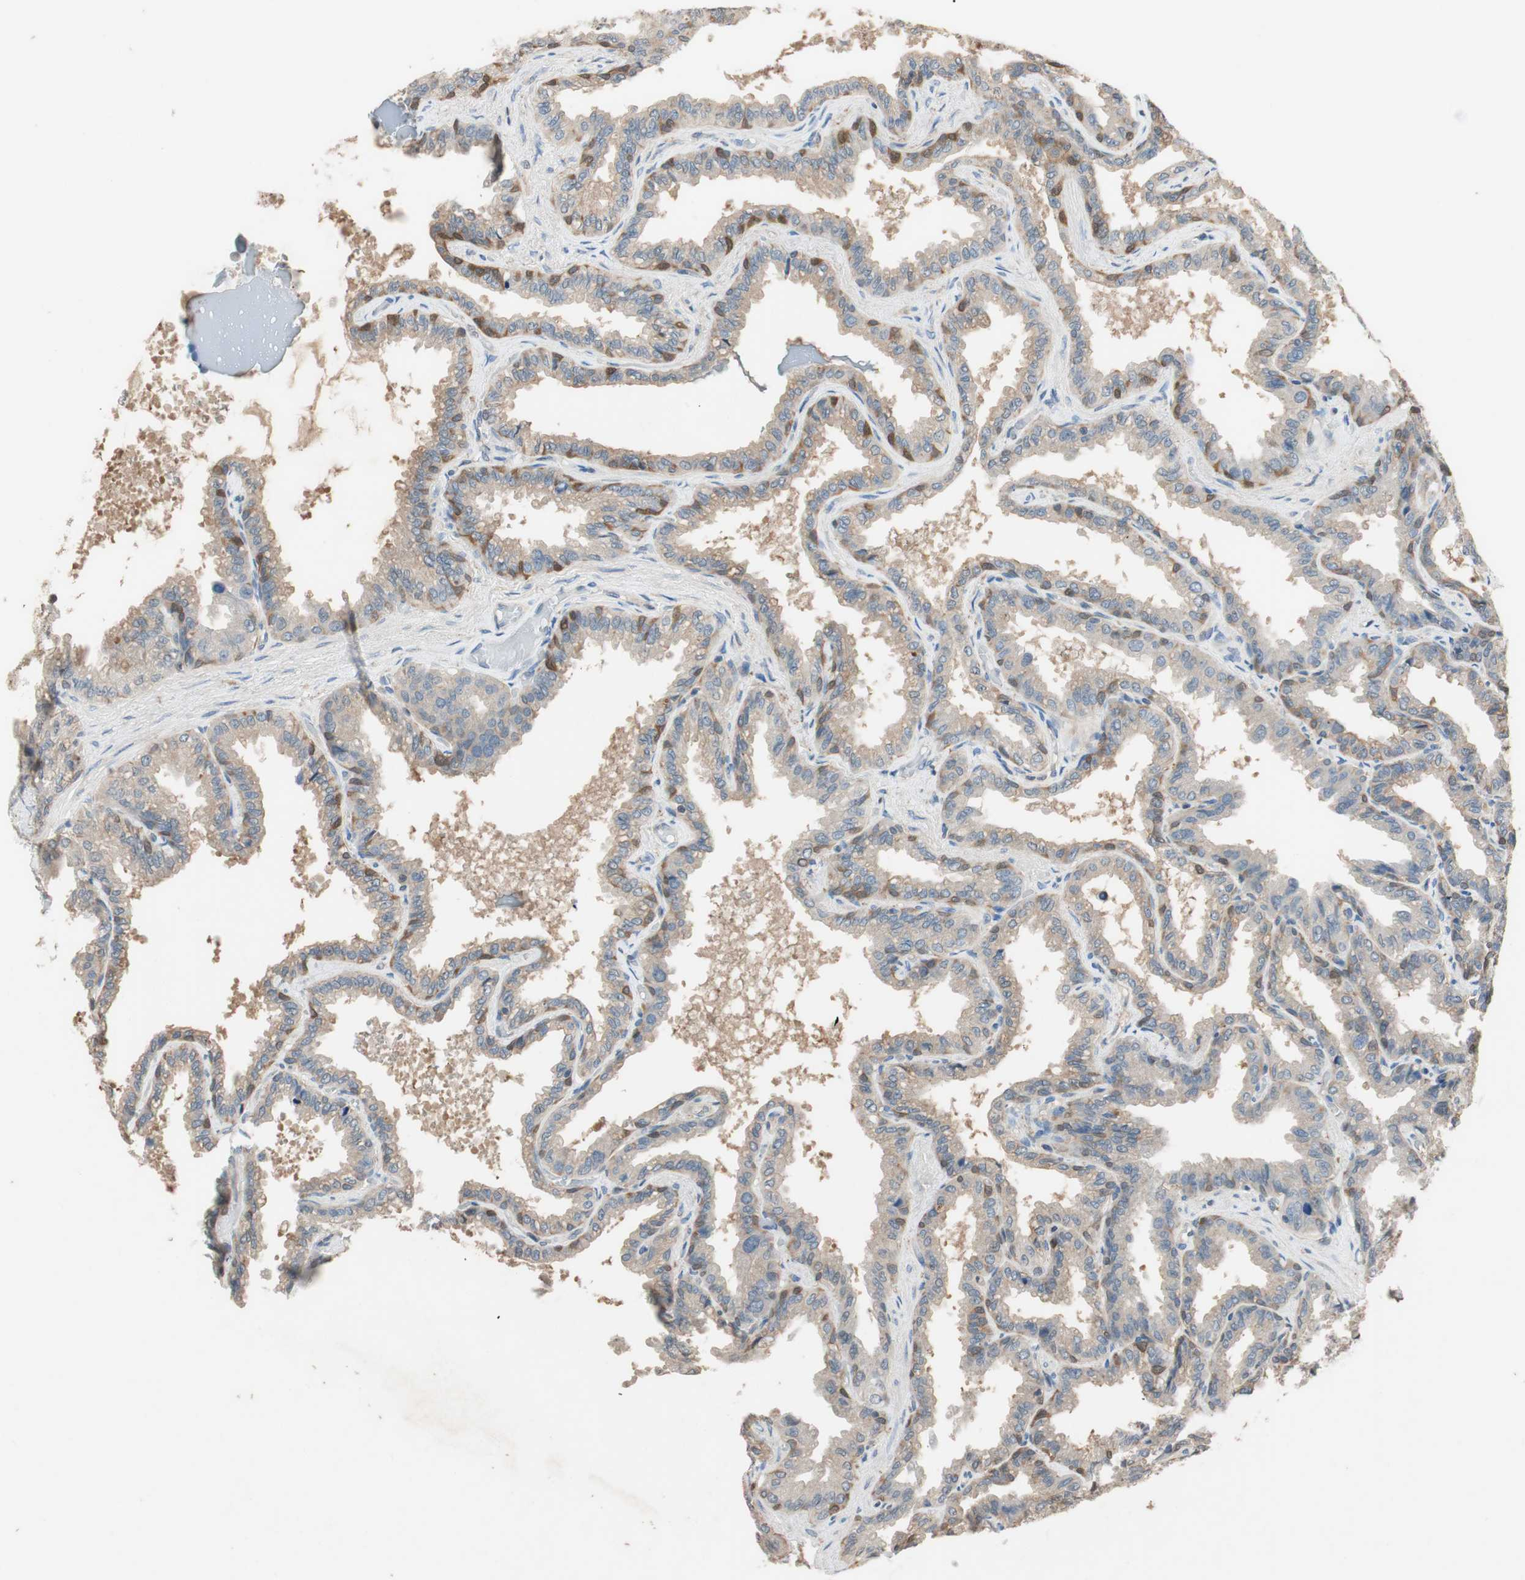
{"staining": {"intensity": "moderate", "quantity": "<25%", "location": "cytoplasmic/membranous"}, "tissue": "seminal vesicle", "cell_type": "Glandular cells", "image_type": "normal", "snomed": [{"axis": "morphology", "description": "Normal tissue, NOS"}, {"axis": "topography", "description": "Seminal veicle"}], "caption": "This is an image of IHC staining of benign seminal vesicle, which shows moderate positivity in the cytoplasmic/membranous of glandular cells.", "gene": "SERPINB5", "patient": {"sex": "male", "age": 46}}